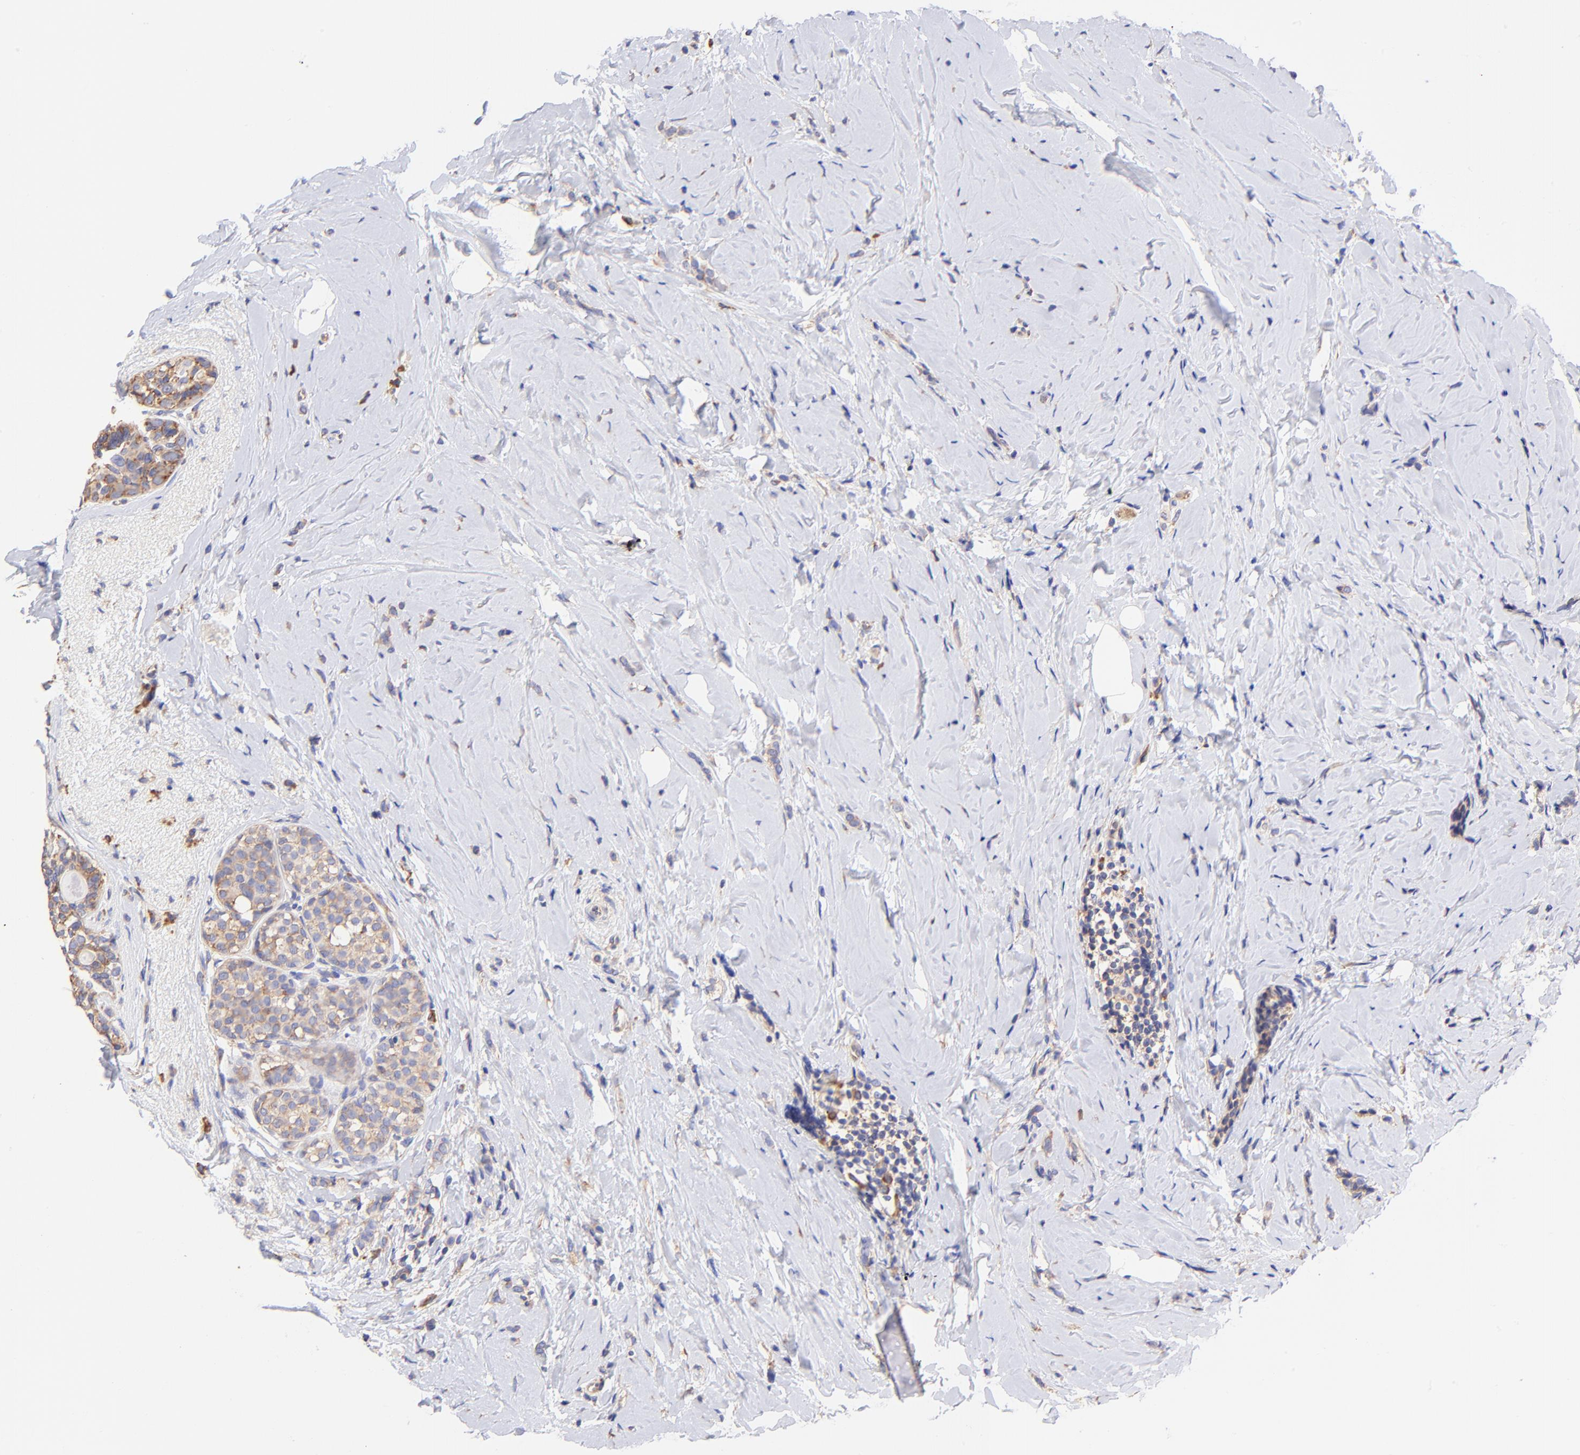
{"staining": {"intensity": "moderate", "quantity": "25%-75%", "location": "cytoplasmic/membranous"}, "tissue": "breast cancer", "cell_type": "Tumor cells", "image_type": "cancer", "snomed": [{"axis": "morphology", "description": "Lobular carcinoma"}, {"axis": "topography", "description": "Breast"}], "caption": "Breast cancer stained with IHC shows moderate cytoplasmic/membranous expression in approximately 25%-75% of tumor cells.", "gene": "RPL30", "patient": {"sex": "female", "age": 64}}